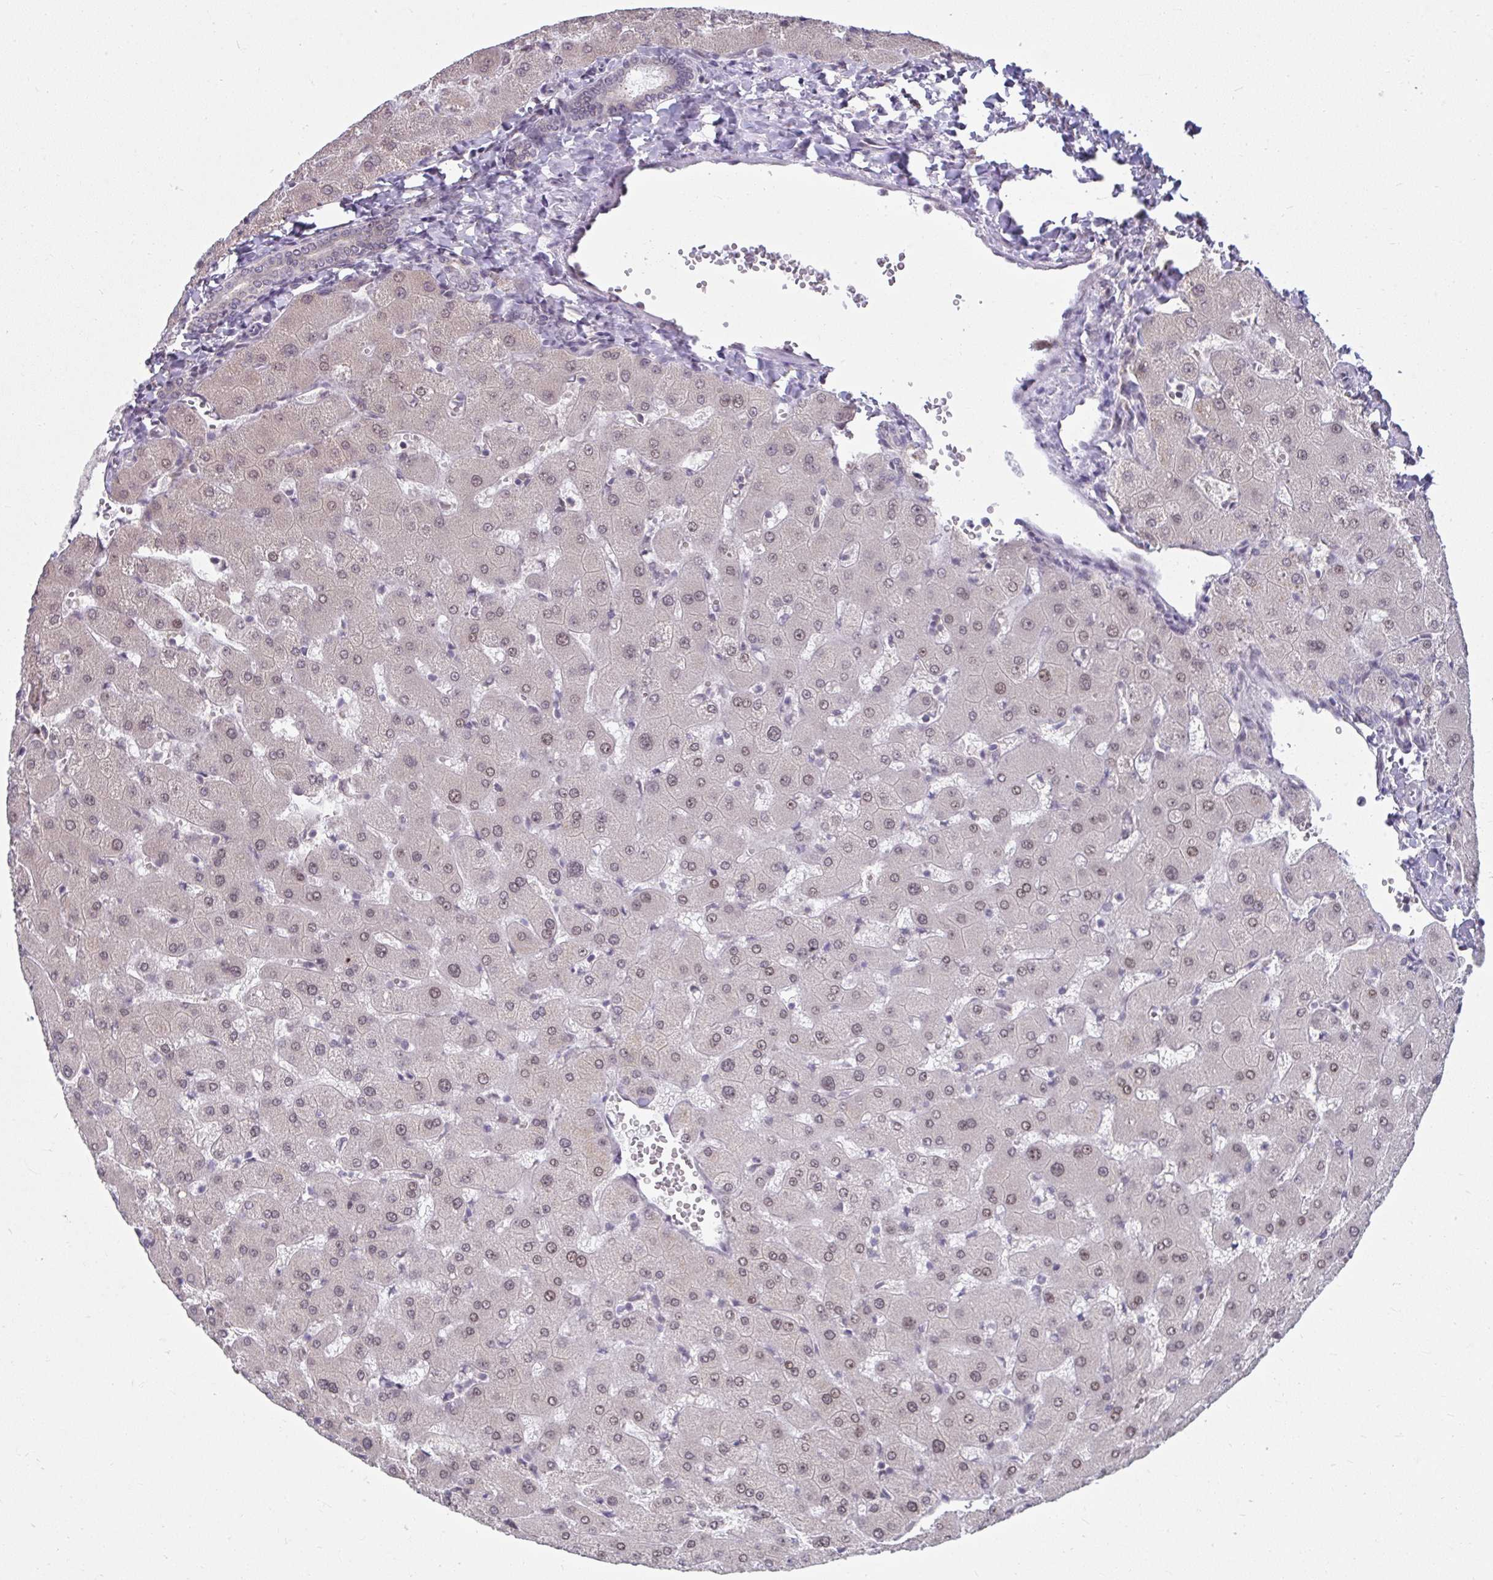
{"staining": {"intensity": "weak", "quantity": "25%-75%", "location": "nuclear"}, "tissue": "liver", "cell_type": "Cholangiocytes", "image_type": "normal", "snomed": [{"axis": "morphology", "description": "Normal tissue, NOS"}, {"axis": "topography", "description": "Liver"}], "caption": "Weak nuclear protein positivity is appreciated in about 25%-75% of cholangiocytes in liver. (DAB IHC with brightfield microscopy, high magnification).", "gene": "NMNAT1", "patient": {"sex": "female", "age": 63}}